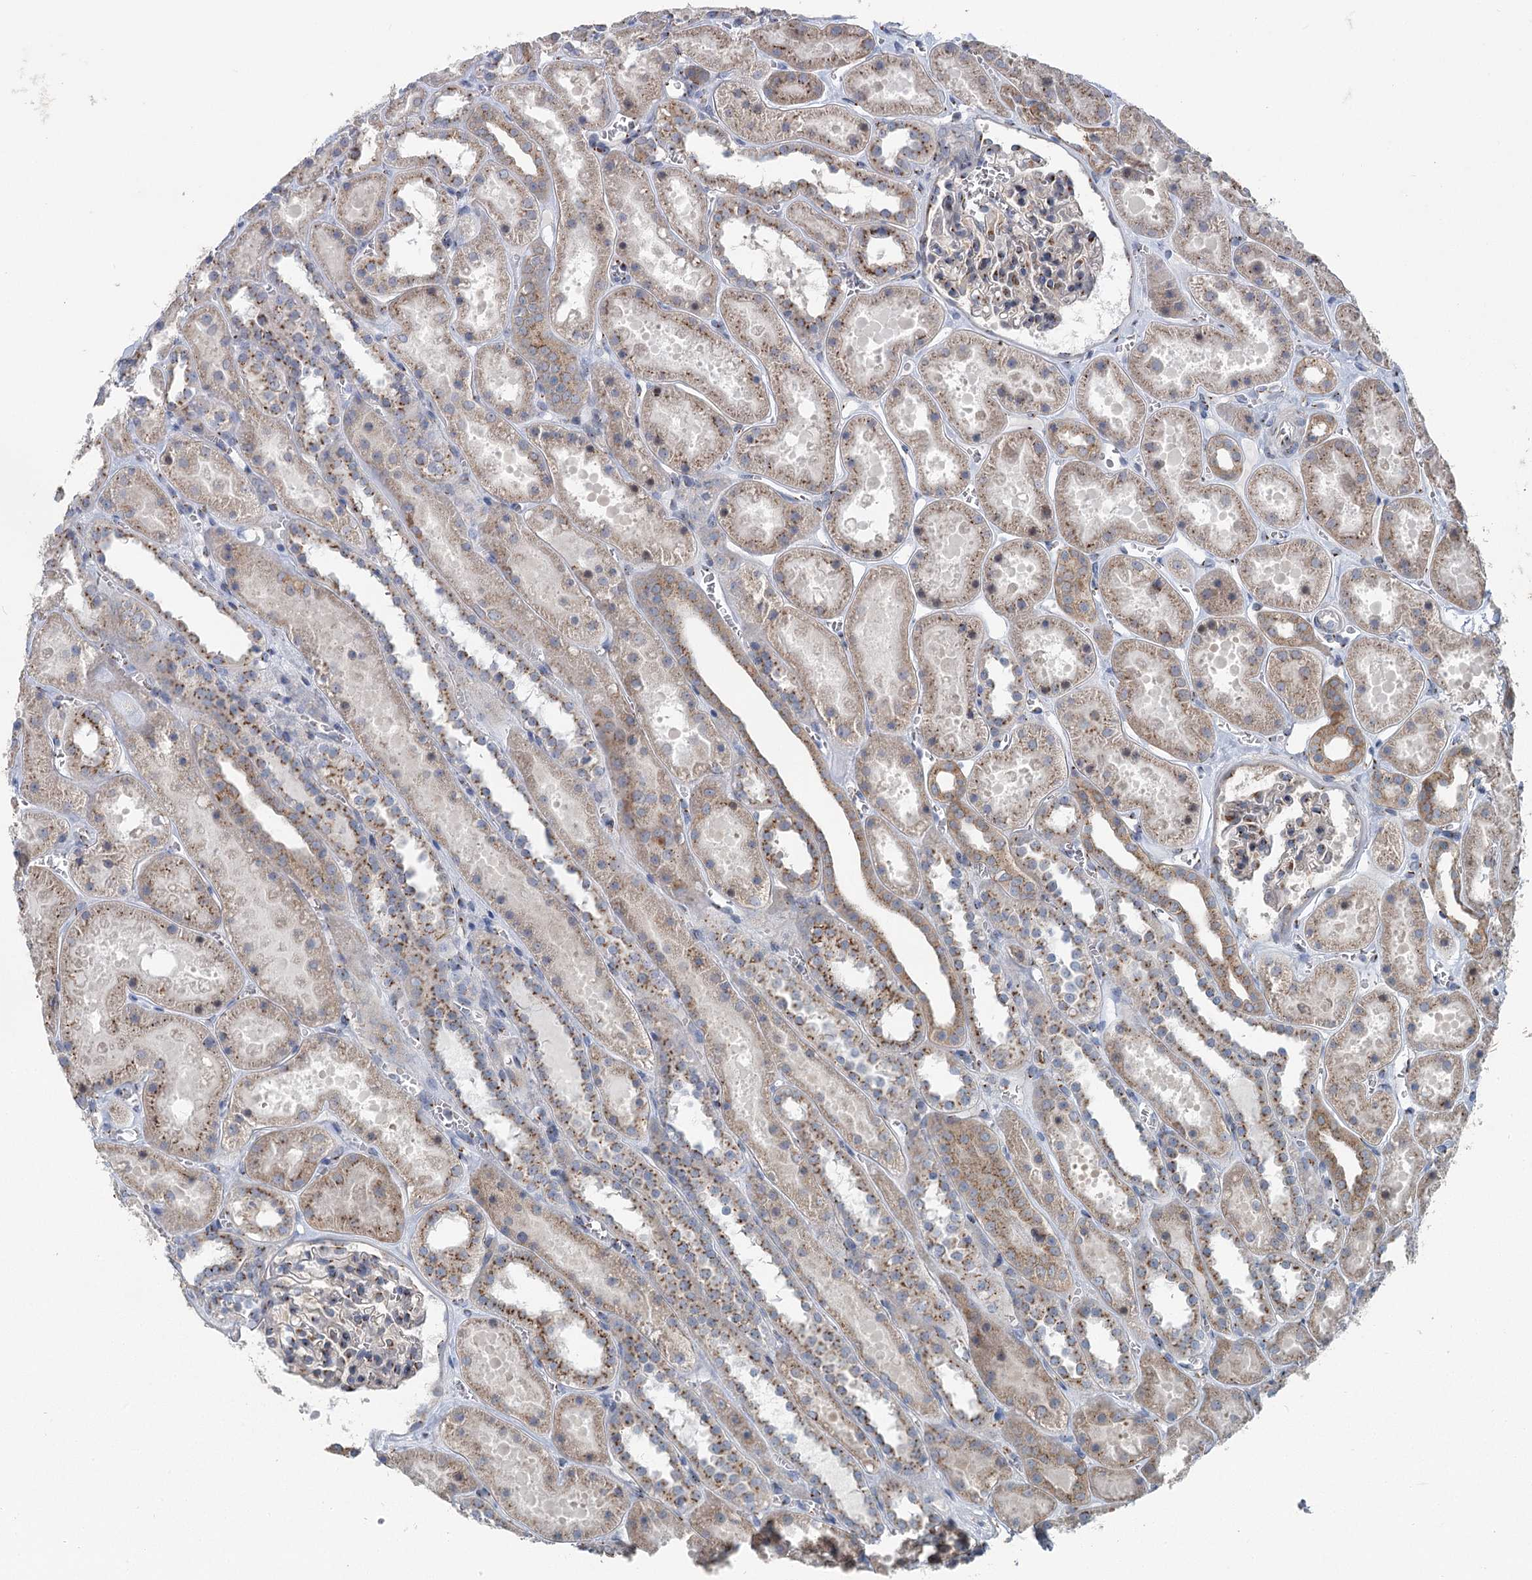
{"staining": {"intensity": "moderate", "quantity": "25%-75%", "location": "cytoplasmic/membranous"}, "tissue": "kidney", "cell_type": "Cells in glomeruli", "image_type": "normal", "snomed": [{"axis": "morphology", "description": "Normal tissue, NOS"}, {"axis": "topography", "description": "Kidney"}], "caption": "This is a micrograph of IHC staining of benign kidney, which shows moderate expression in the cytoplasmic/membranous of cells in glomeruli.", "gene": "ITIH5", "patient": {"sex": "female", "age": 41}}